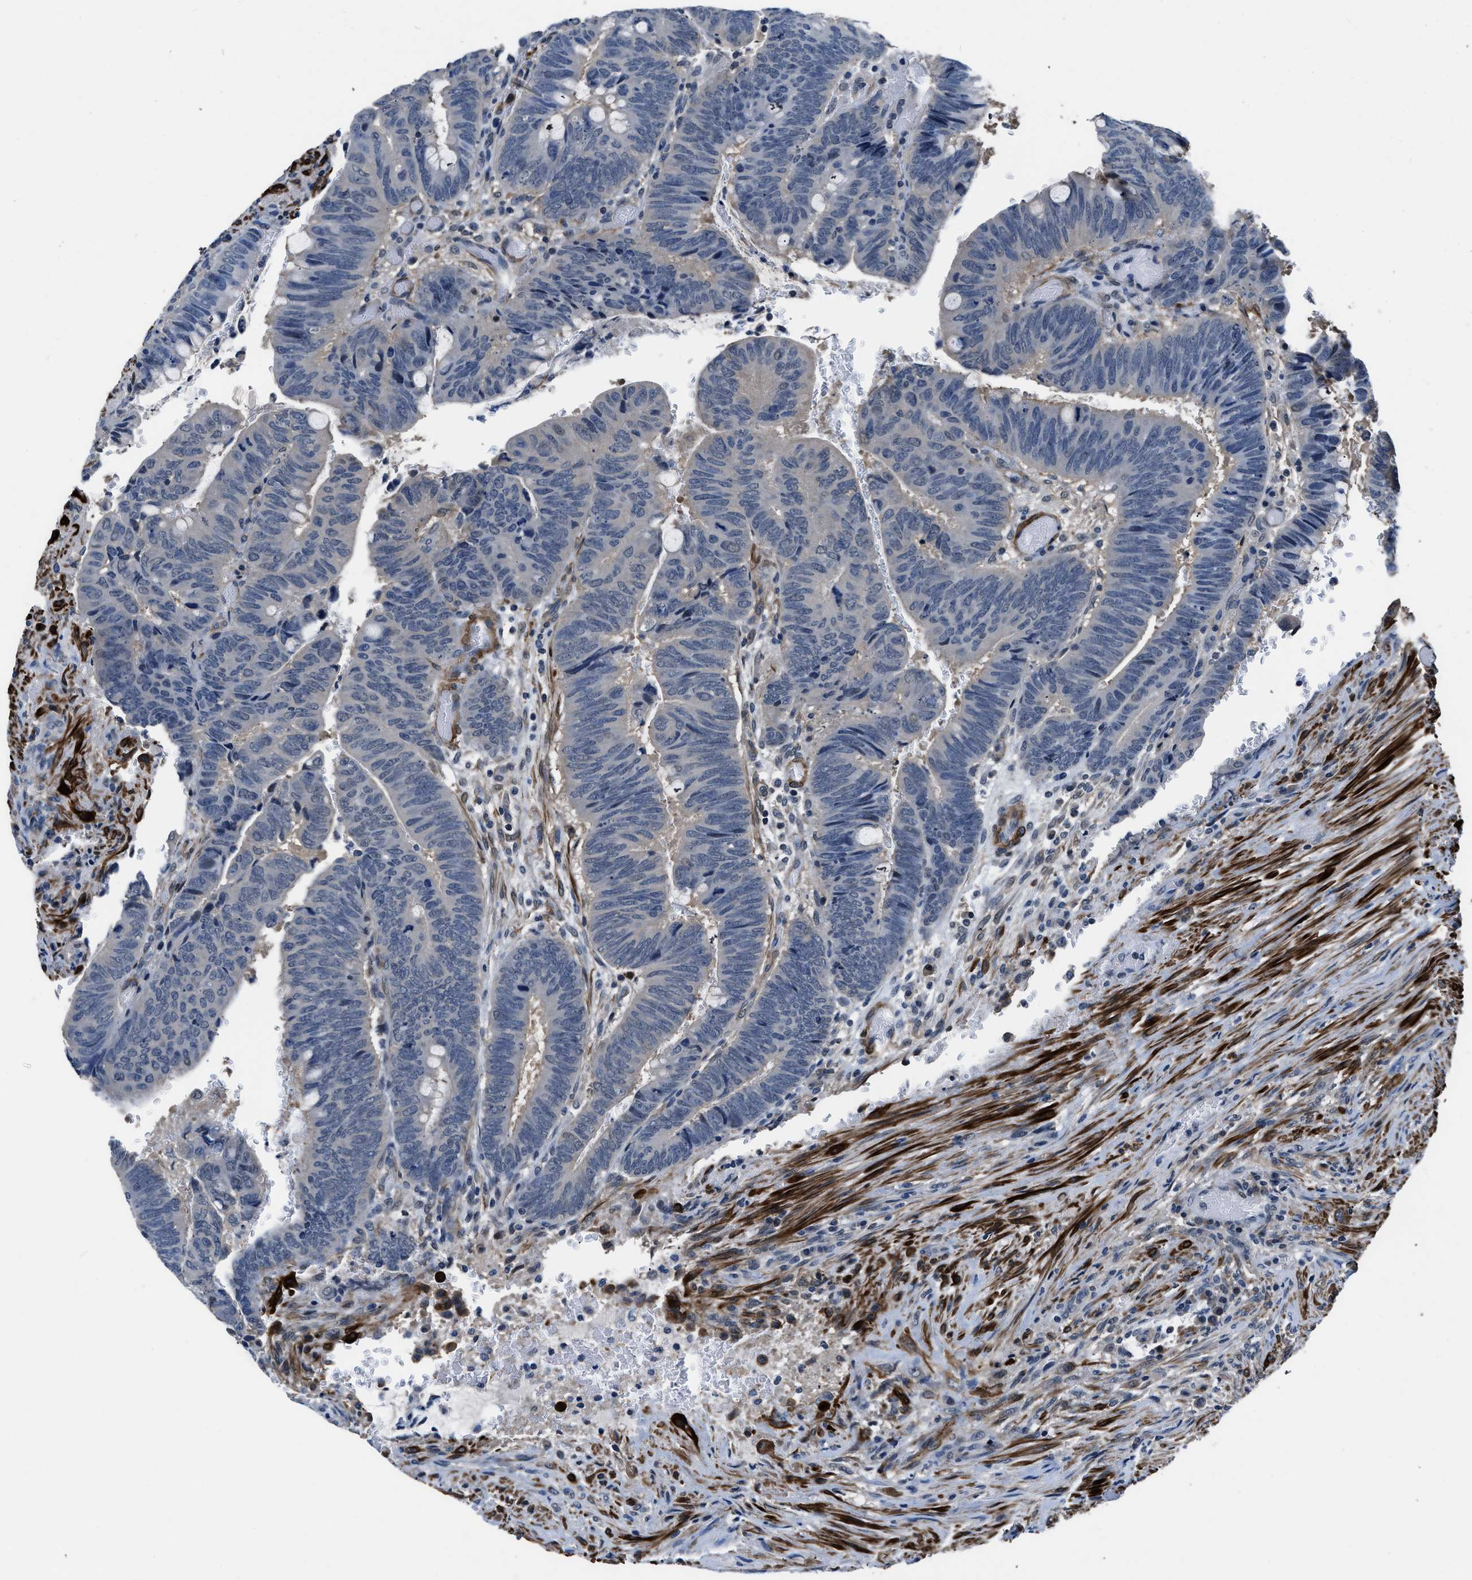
{"staining": {"intensity": "negative", "quantity": "none", "location": "none"}, "tissue": "colorectal cancer", "cell_type": "Tumor cells", "image_type": "cancer", "snomed": [{"axis": "morphology", "description": "Normal tissue, NOS"}, {"axis": "morphology", "description": "Adenocarcinoma, NOS"}, {"axis": "topography", "description": "Rectum"}], "caption": "High magnification brightfield microscopy of colorectal adenocarcinoma stained with DAB (brown) and counterstained with hematoxylin (blue): tumor cells show no significant staining.", "gene": "LANCL2", "patient": {"sex": "male", "age": 92}}